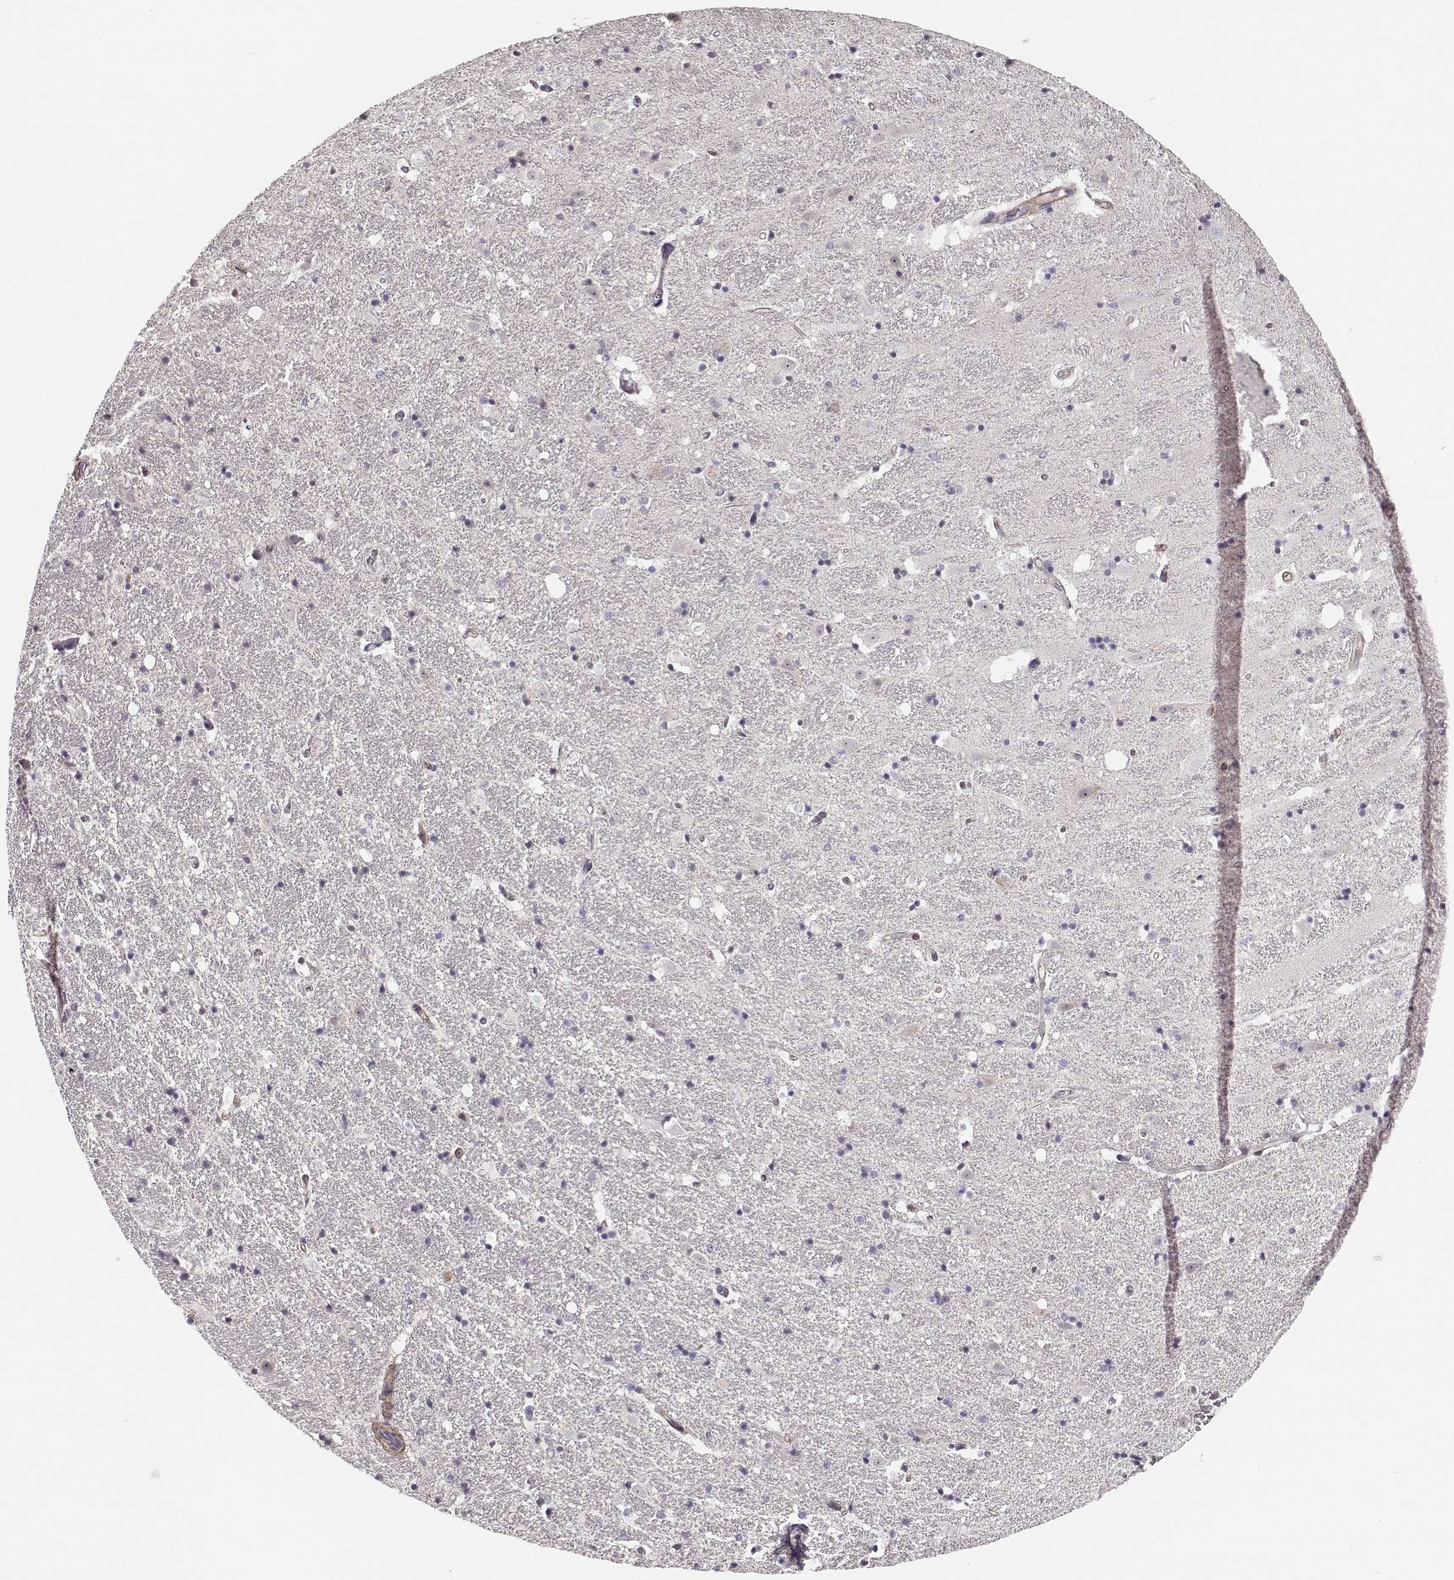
{"staining": {"intensity": "negative", "quantity": "none", "location": "none"}, "tissue": "hippocampus", "cell_type": "Glial cells", "image_type": "normal", "snomed": [{"axis": "morphology", "description": "Normal tissue, NOS"}, {"axis": "topography", "description": "Hippocampus"}], "caption": "Glial cells show no significant protein expression in unremarkable hippocampus. (DAB IHC, high magnification).", "gene": "RGS9BP", "patient": {"sex": "male", "age": 49}}